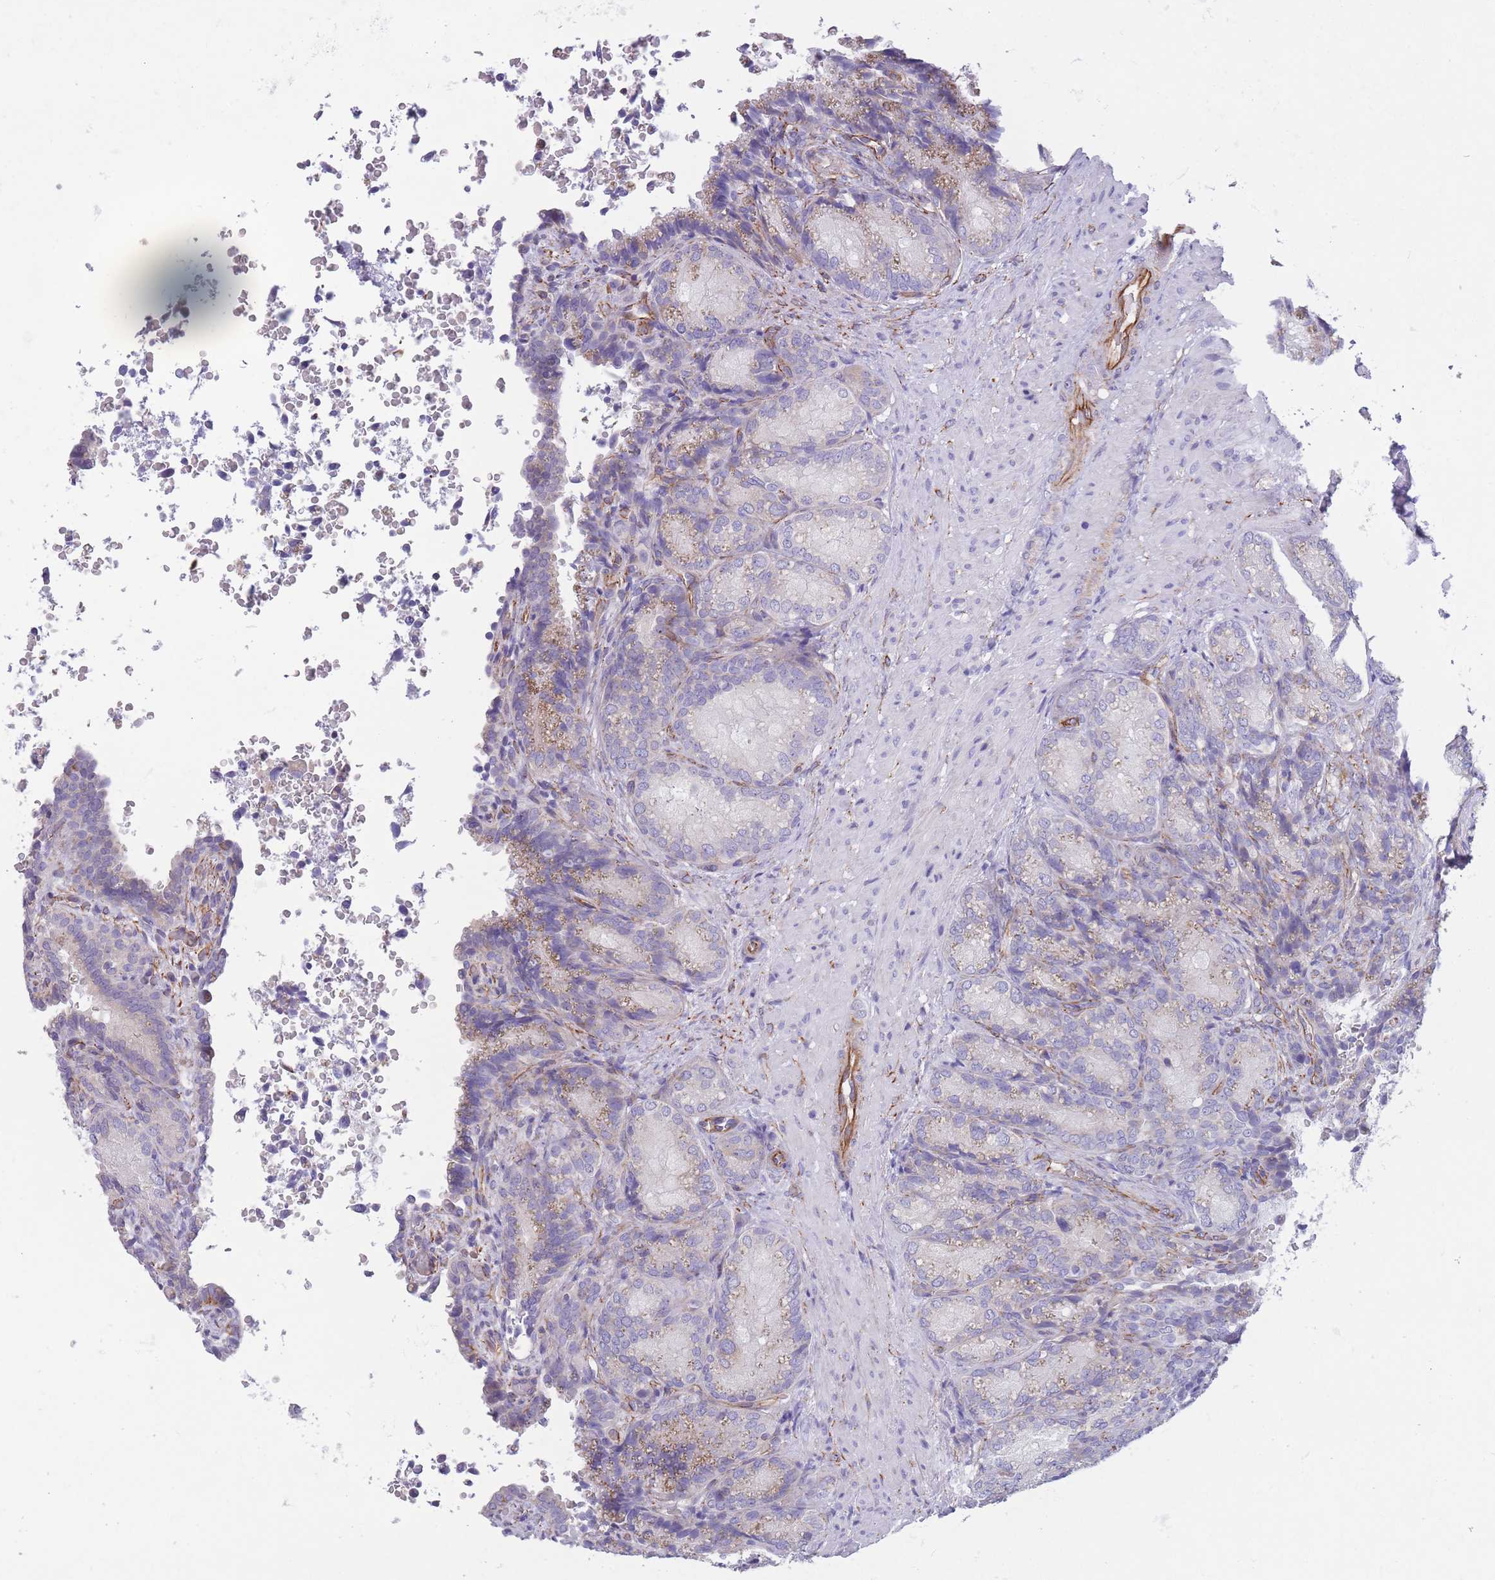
{"staining": {"intensity": "weak", "quantity": "<25%", "location": "cytoplasmic/membranous"}, "tissue": "seminal vesicle", "cell_type": "Glandular cells", "image_type": "normal", "snomed": [{"axis": "morphology", "description": "Normal tissue, NOS"}, {"axis": "topography", "description": "Seminal veicle"}], "caption": "This is an immunohistochemistry (IHC) photomicrograph of normal human seminal vesicle. There is no expression in glandular cells.", "gene": "ATP5MF", "patient": {"sex": "male", "age": 58}}